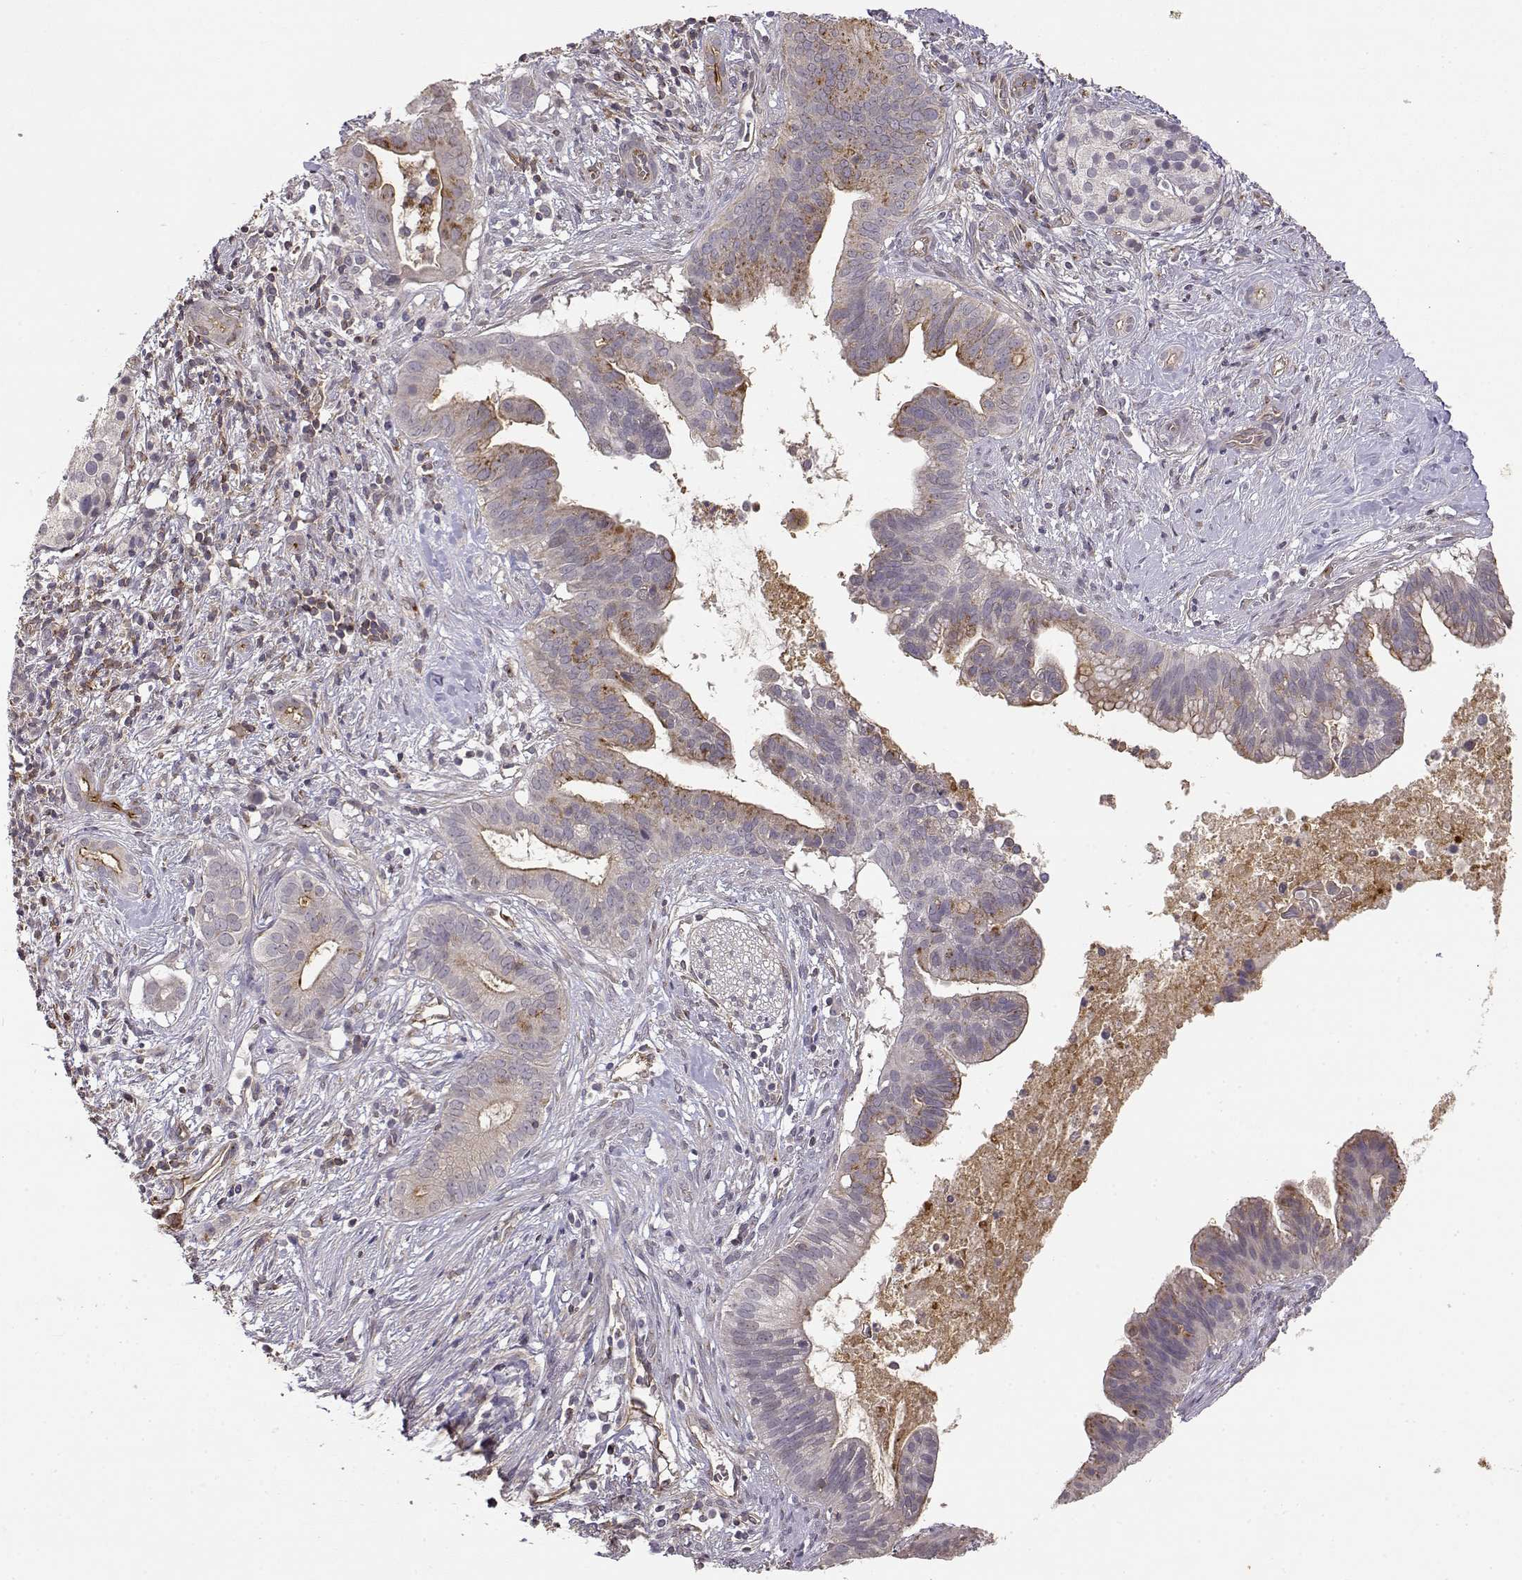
{"staining": {"intensity": "weak", "quantity": "<25%", "location": "cytoplasmic/membranous"}, "tissue": "pancreatic cancer", "cell_type": "Tumor cells", "image_type": "cancer", "snomed": [{"axis": "morphology", "description": "Adenocarcinoma, NOS"}, {"axis": "topography", "description": "Pancreas"}], "caption": "A photomicrograph of pancreatic cancer (adenocarcinoma) stained for a protein demonstrates no brown staining in tumor cells.", "gene": "IFITM1", "patient": {"sex": "male", "age": 61}}